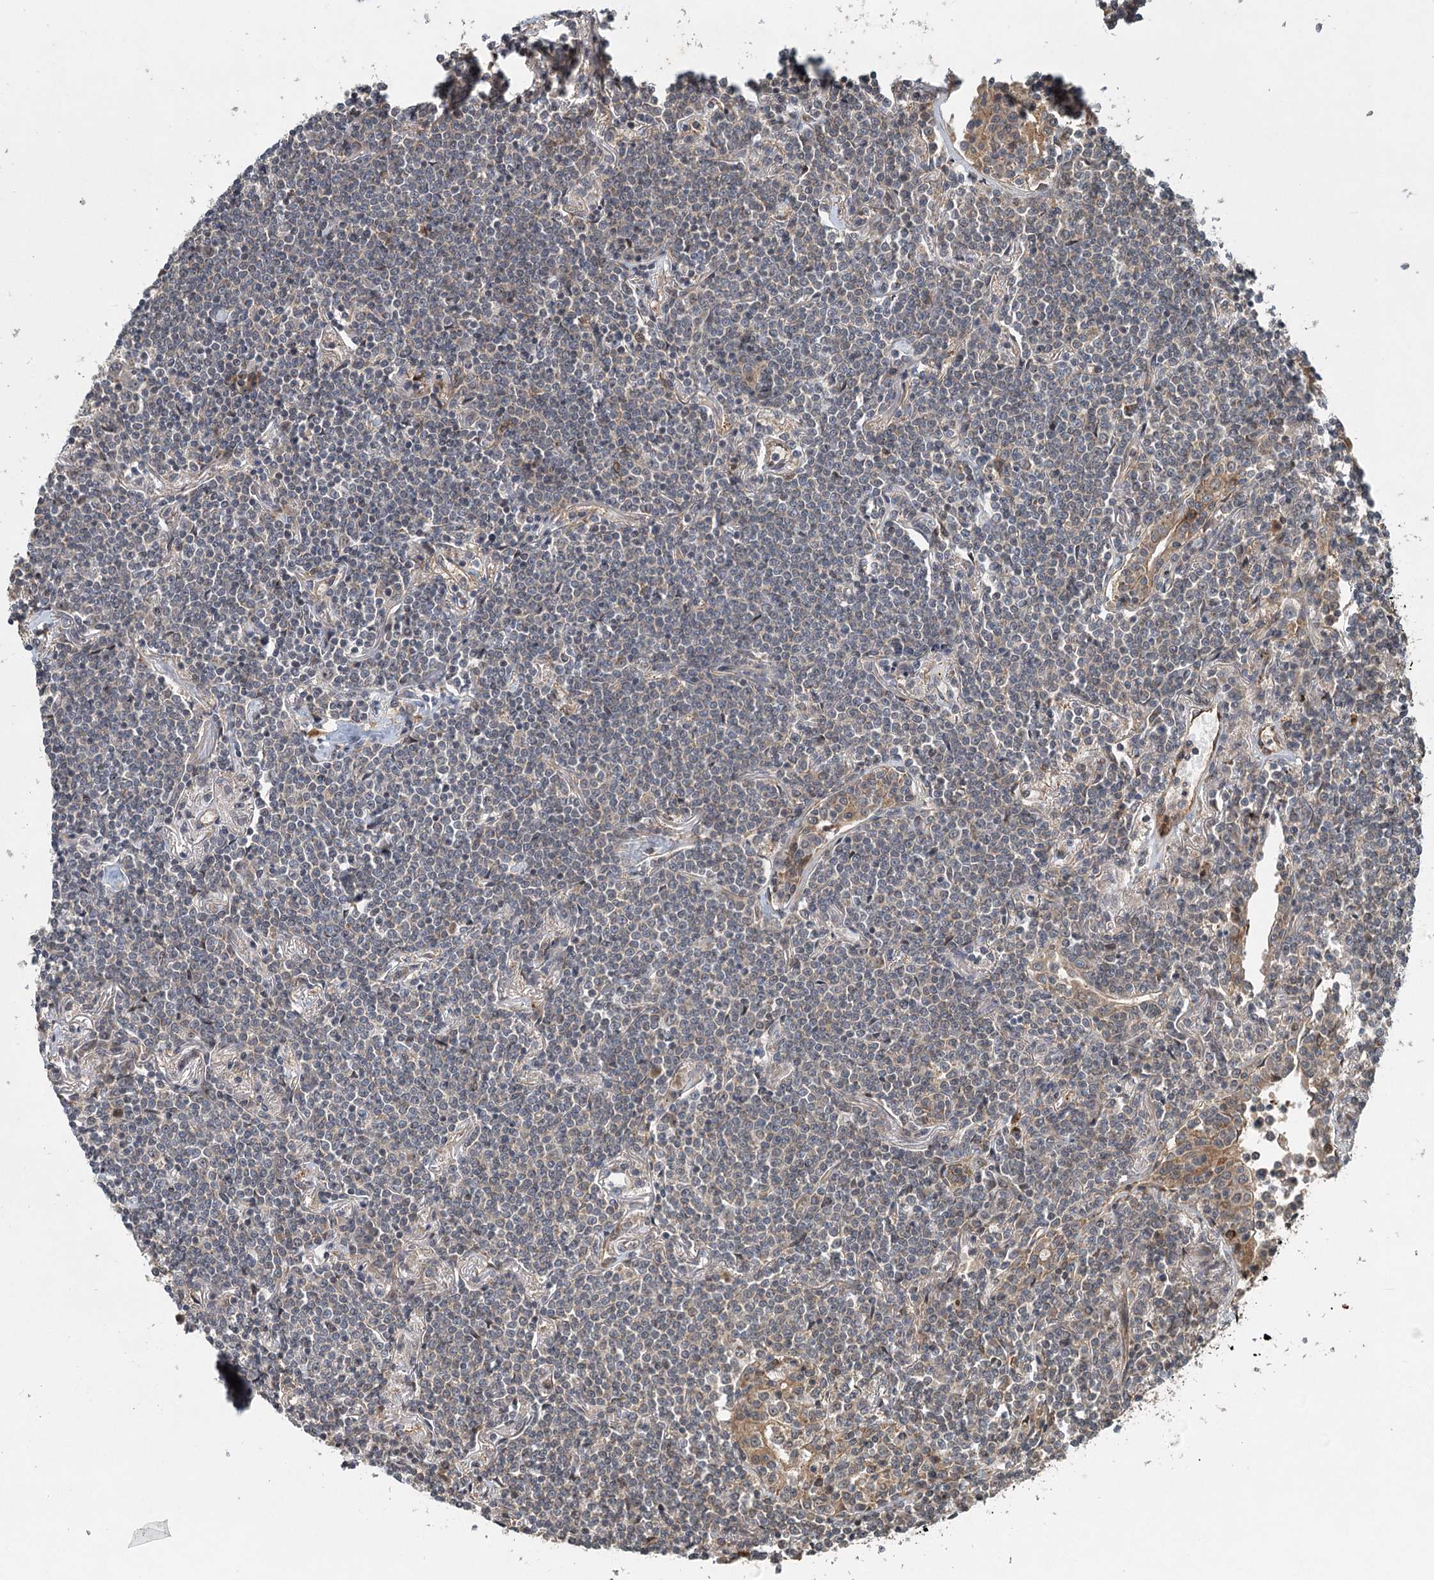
{"staining": {"intensity": "negative", "quantity": "none", "location": "none"}, "tissue": "lymphoma", "cell_type": "Tumor cells", "image_type": "cancer", "snomed": [{"axis": "morphology", "description": "Malignant lymphoma, non-Hodgkin's type, Low grade"}, {"axis": "topography", "description": "Lung"}], "caption": "Lymphoma was stained to show a protein in brown. There is no significant positivity in tumor cells.", "gene": "INSIG2", "patient": {"sex": "female", "age": 71}}